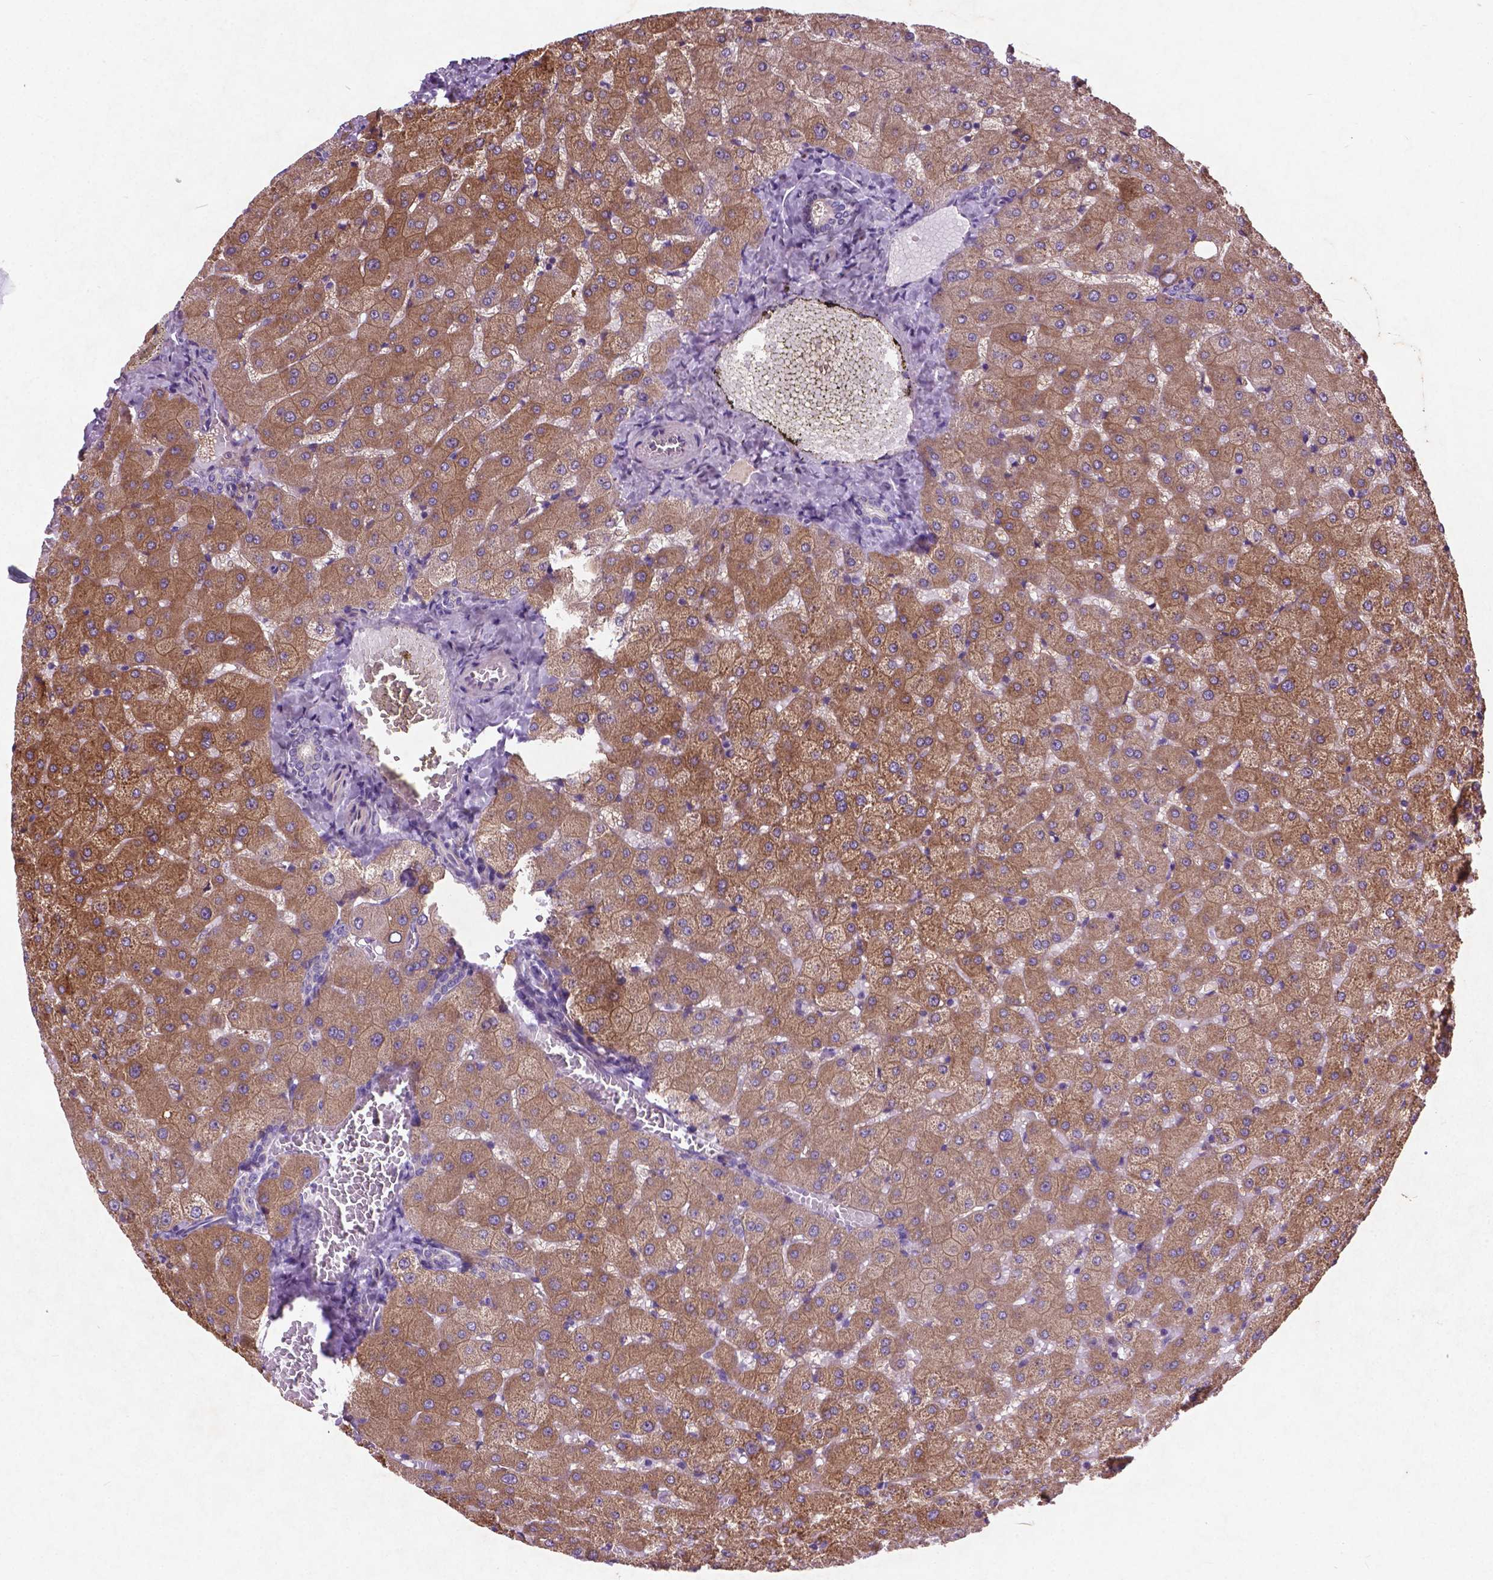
{"staining": {"intensity": "negative", "quantity": "none", "location": "none"}, "tissue": "liver", "cell_type": "Cholangiocytes", "image_type": "normal", "snomed": [{"axis": "morphology", "description": "Normal tissue, NOS"}, {"axis": "topography", "description": "Liver"}], "caption": "IHC image of benign liver stained for a protein (brown), which demonstrates no expression in cholangiocytes. Nuclei are stained in blue.", "gene": "ATG4D", "patient": {"sex": "female", "age": 50}}